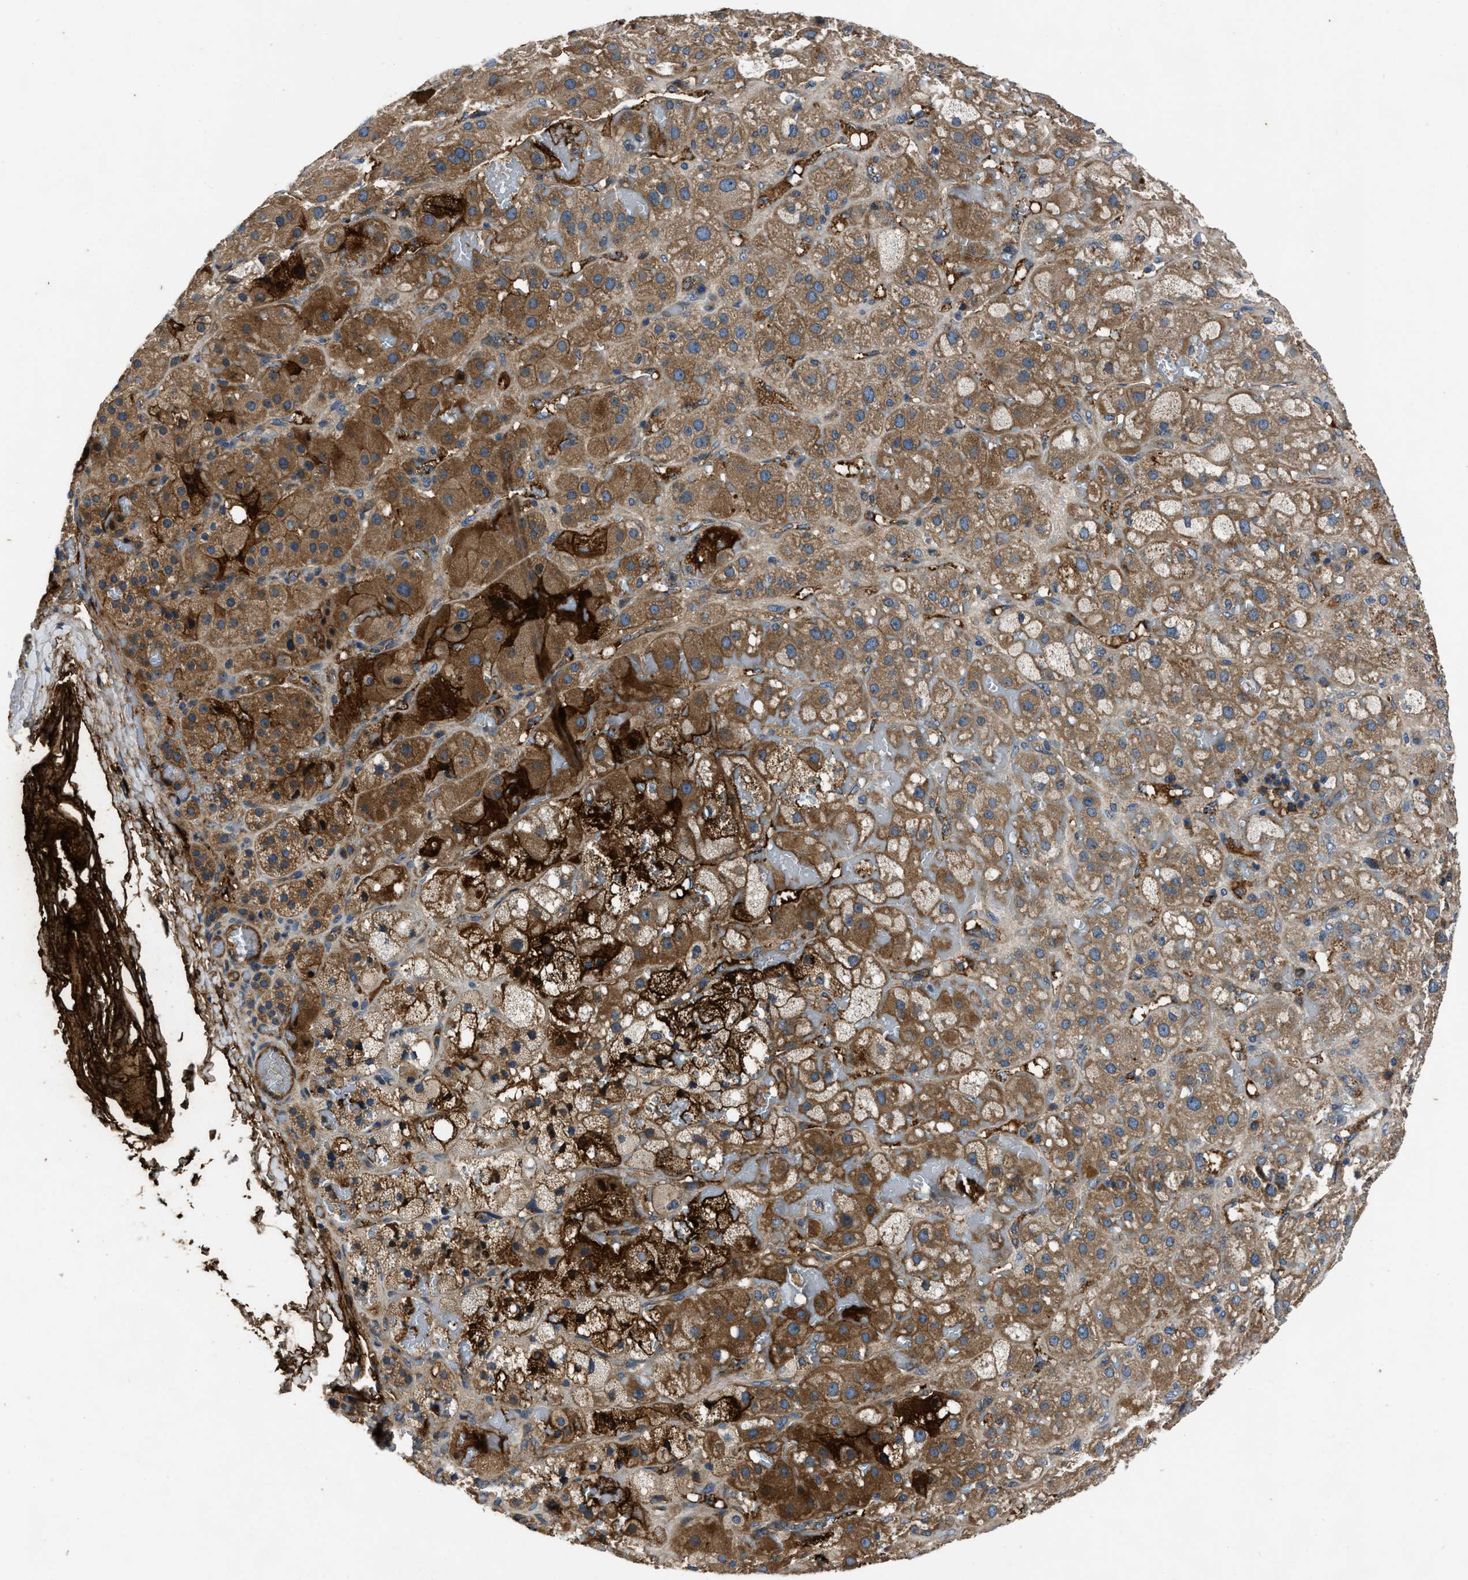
{"staining": {"intensity": "strong", "quantity": ">75%", "location": "cytoplasmic/membranous"}, "tissue": "adrenal gland", "cell_type": "Glandular cells", "image_type": "normal", "snomed": [{"axis": "morphology", "description": "Normal tissue, NOS"}, {"axis": "topography", "description": "Adrenal gland"}], "caption": "Brown immunohistochemical staining in benign human adrenal gland displays strong cytoplasmic/membranous expression in approximately >75% of glandular cells.", "gene": "ERC1", "patient": {"sex": "female", "age": 47}}